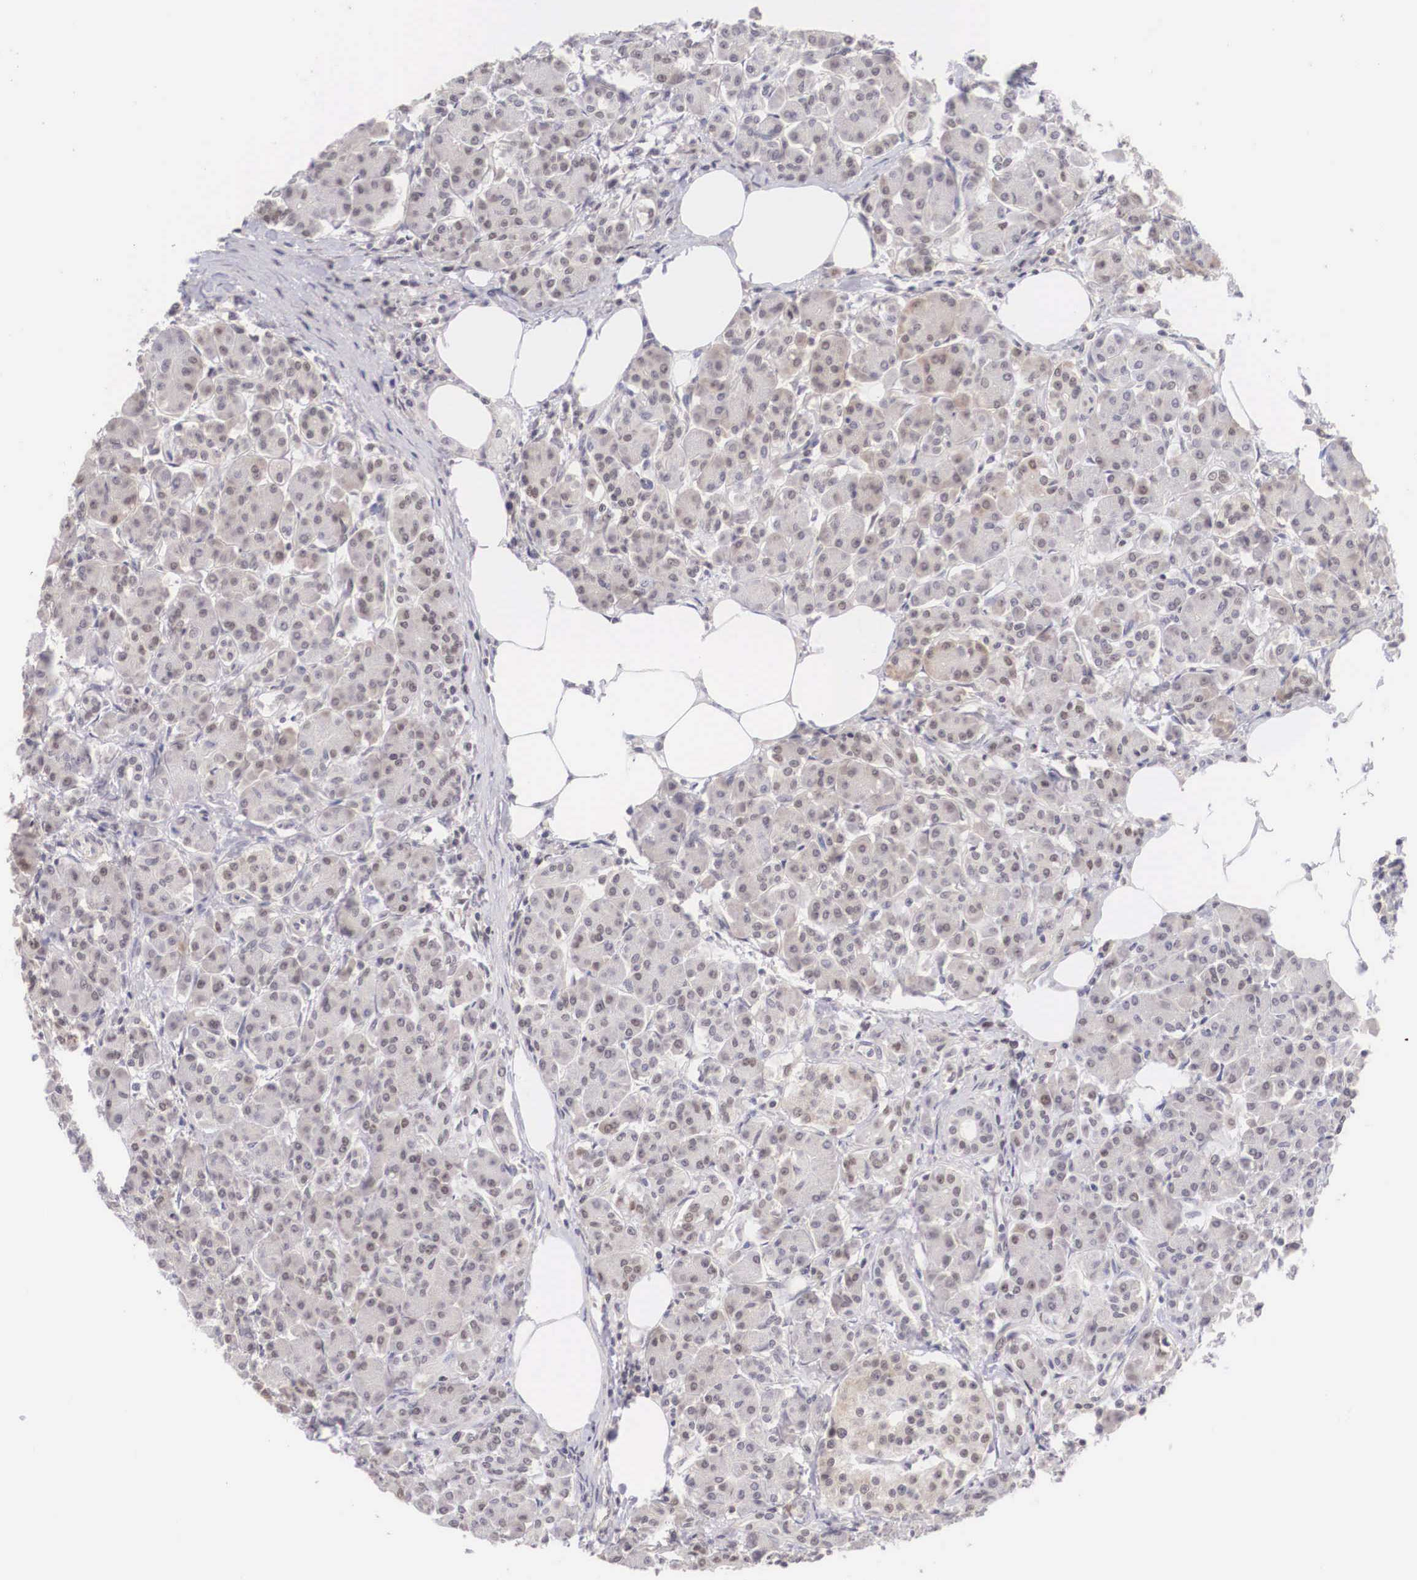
{"staining": {"intensity": "weak", "quantity": "25%-75%", "location": "cytoplasmic/membranous,nuclear"}, "tissue": "pancreas", "cell_type": "Exocrine glandular cells", "image_type": "normal", "snomed": [{"axis": "morphology", "description": "Normal tissue, NOS"}, {"axis": "topography", "description": "Pancreas"}], "caption": "The micrograph exhibits staining of benign pancreas, revealing weak cytoplasmic/membranous,nuclear protein staining (brown color) within exocrine glandular cells. (brown staining indicates protein expression, while blue staining denotes nuclei).", "gene": "ZNF275", "patient": {"sex": "female", "age": 73}}